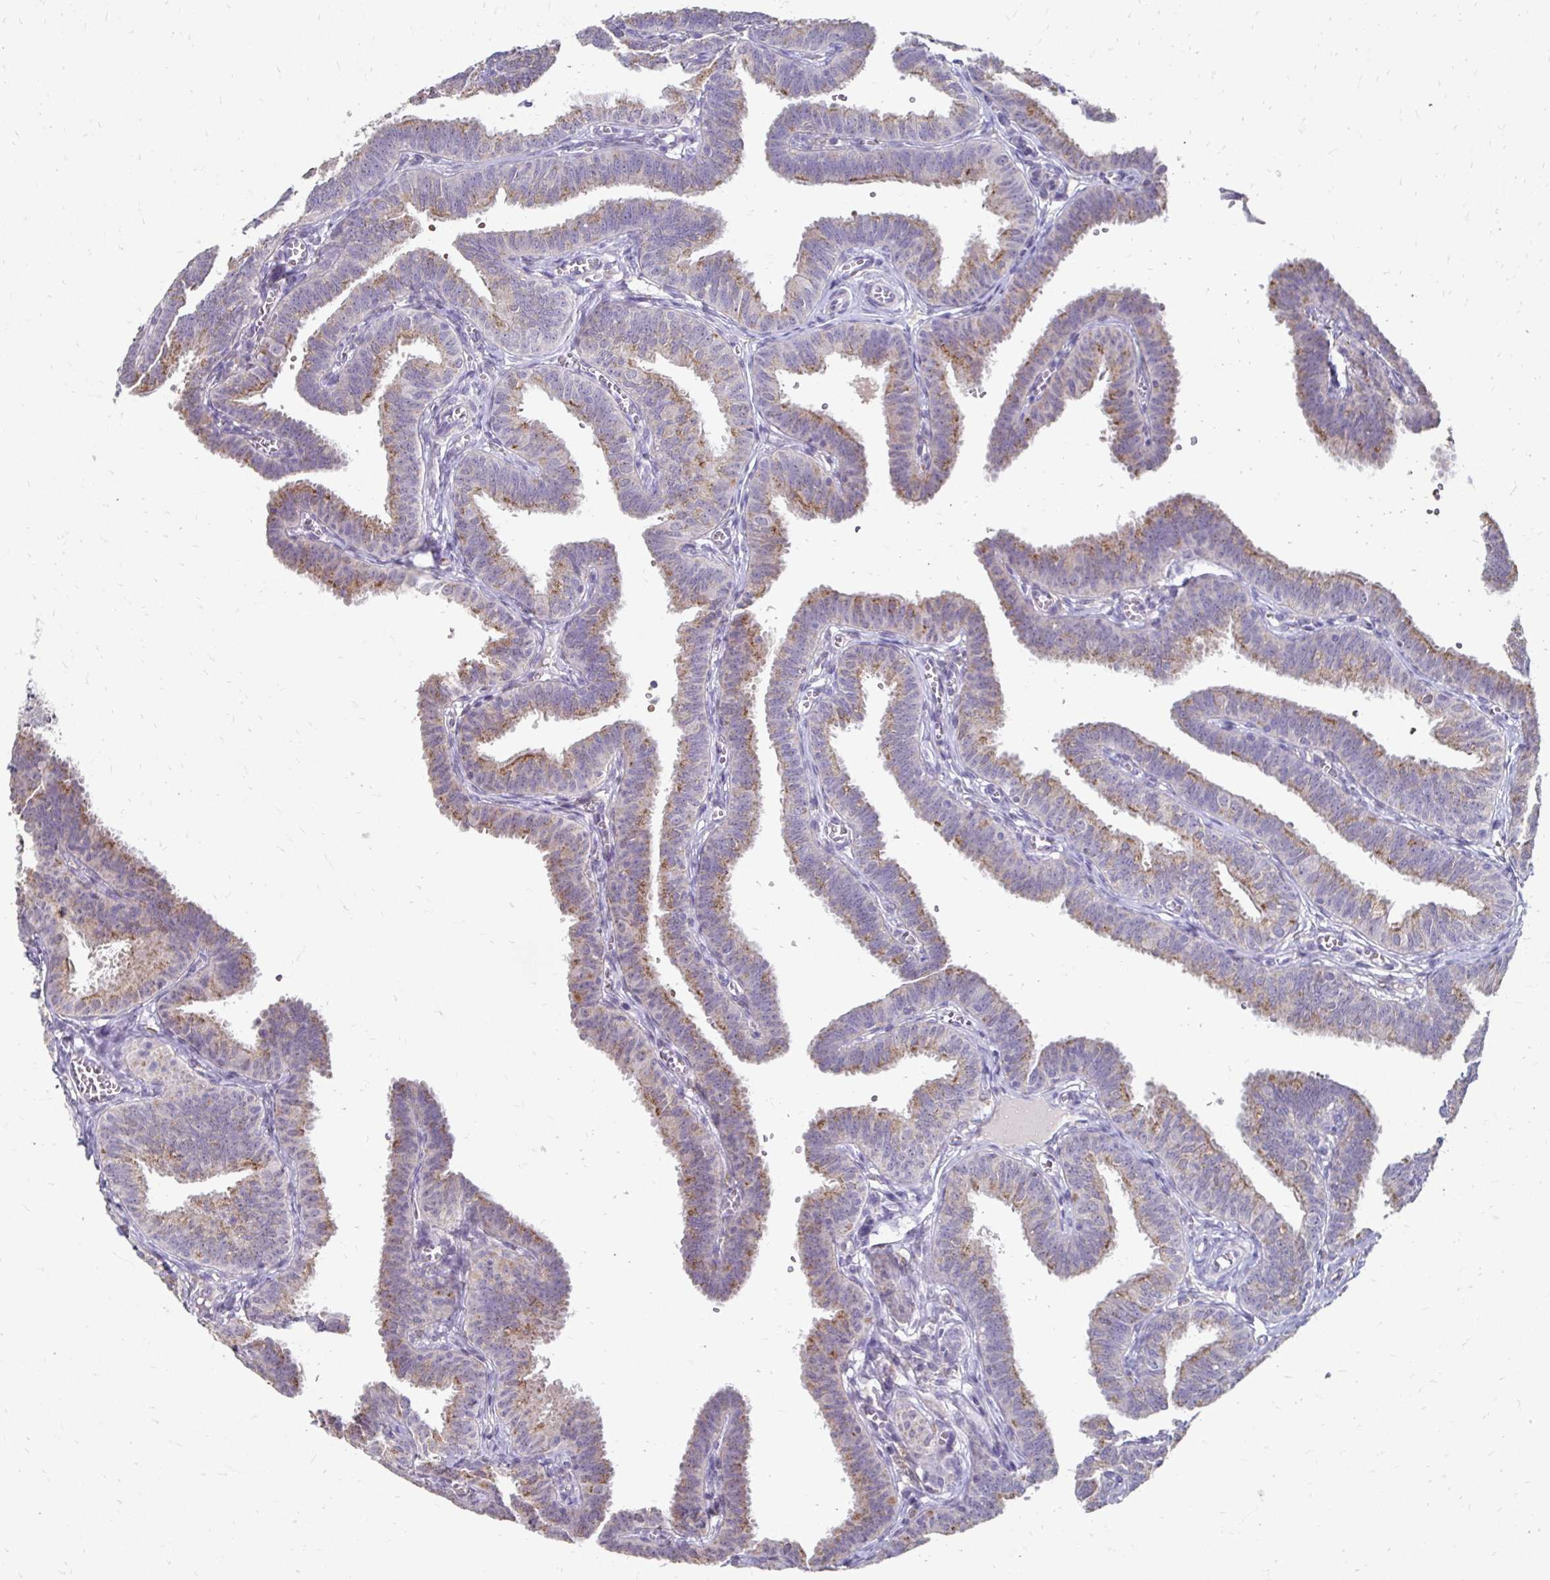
{"staining": {"intensity": "moderate", "quantity": "25%-75%", "location": "cytoplasmic/membranous"}, "tissue": "fallopian tube", "cell_type": "Glandular cells", "image_type": "normal", "snomed": [{"axis": "morphology", "description": "Normal tissue, NOS"}, {"axis": "topography", "description": "Fallopian tube"}], "caption": "Immunohistochemistry of normal human fallopian tube demonstrates medium levels of moderate cytoplasmic/membranous expression in about 25%-75% of glandular cells.", "gene": "GK2", "patient": {"sex": "female", "age": 25}}